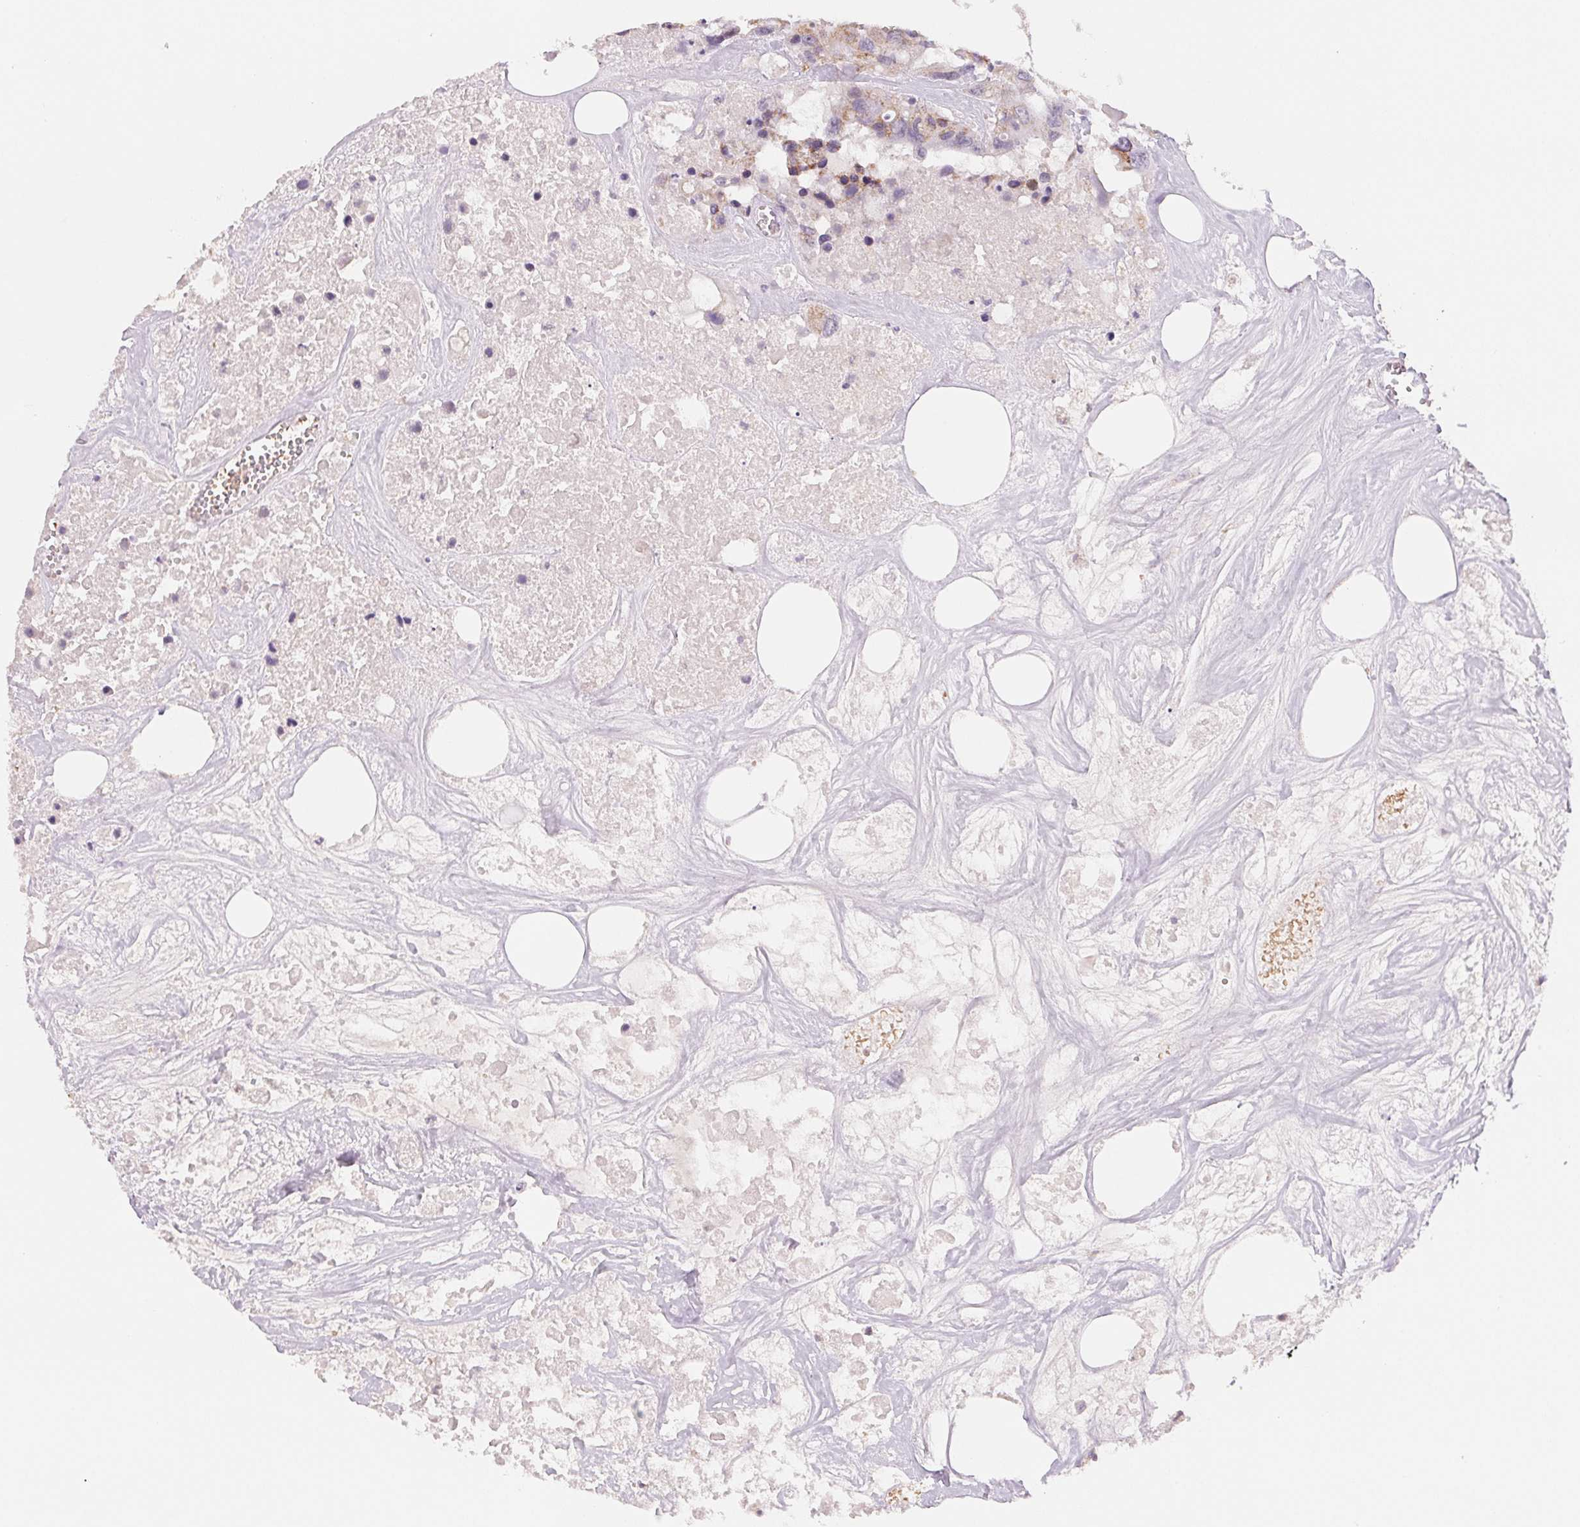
{"staining": {"intensity": "moderate", "quantity": "<25%", "location": "cytoplasmic/membranous"}, "tissue": "colorectal cancer", "cell_type": "Tumor cells", "image_type": "cancer", "snomed": [{"axis": "morphology", "description": "Adenocarcinoma, NOS"}, {"axis": "topography", "description": "Colon"}], "caption": "Immunohistochemistry (IHC) staining of colorectal cancer (adenocarcinoma), which exhibits low levels of moderate cytoplasmic/membranous positivity in about <25% of tumor cells indicating moderate cytoplasmic/membranous protein staining. The staining was performed using DAB (3,3'-diaminobenzidine) (brown) for protein detection and nuclei were counterstained in hematoxylin (blue).", "gene": "HINT2", "patient": {"sex": "male", "age": 77}}